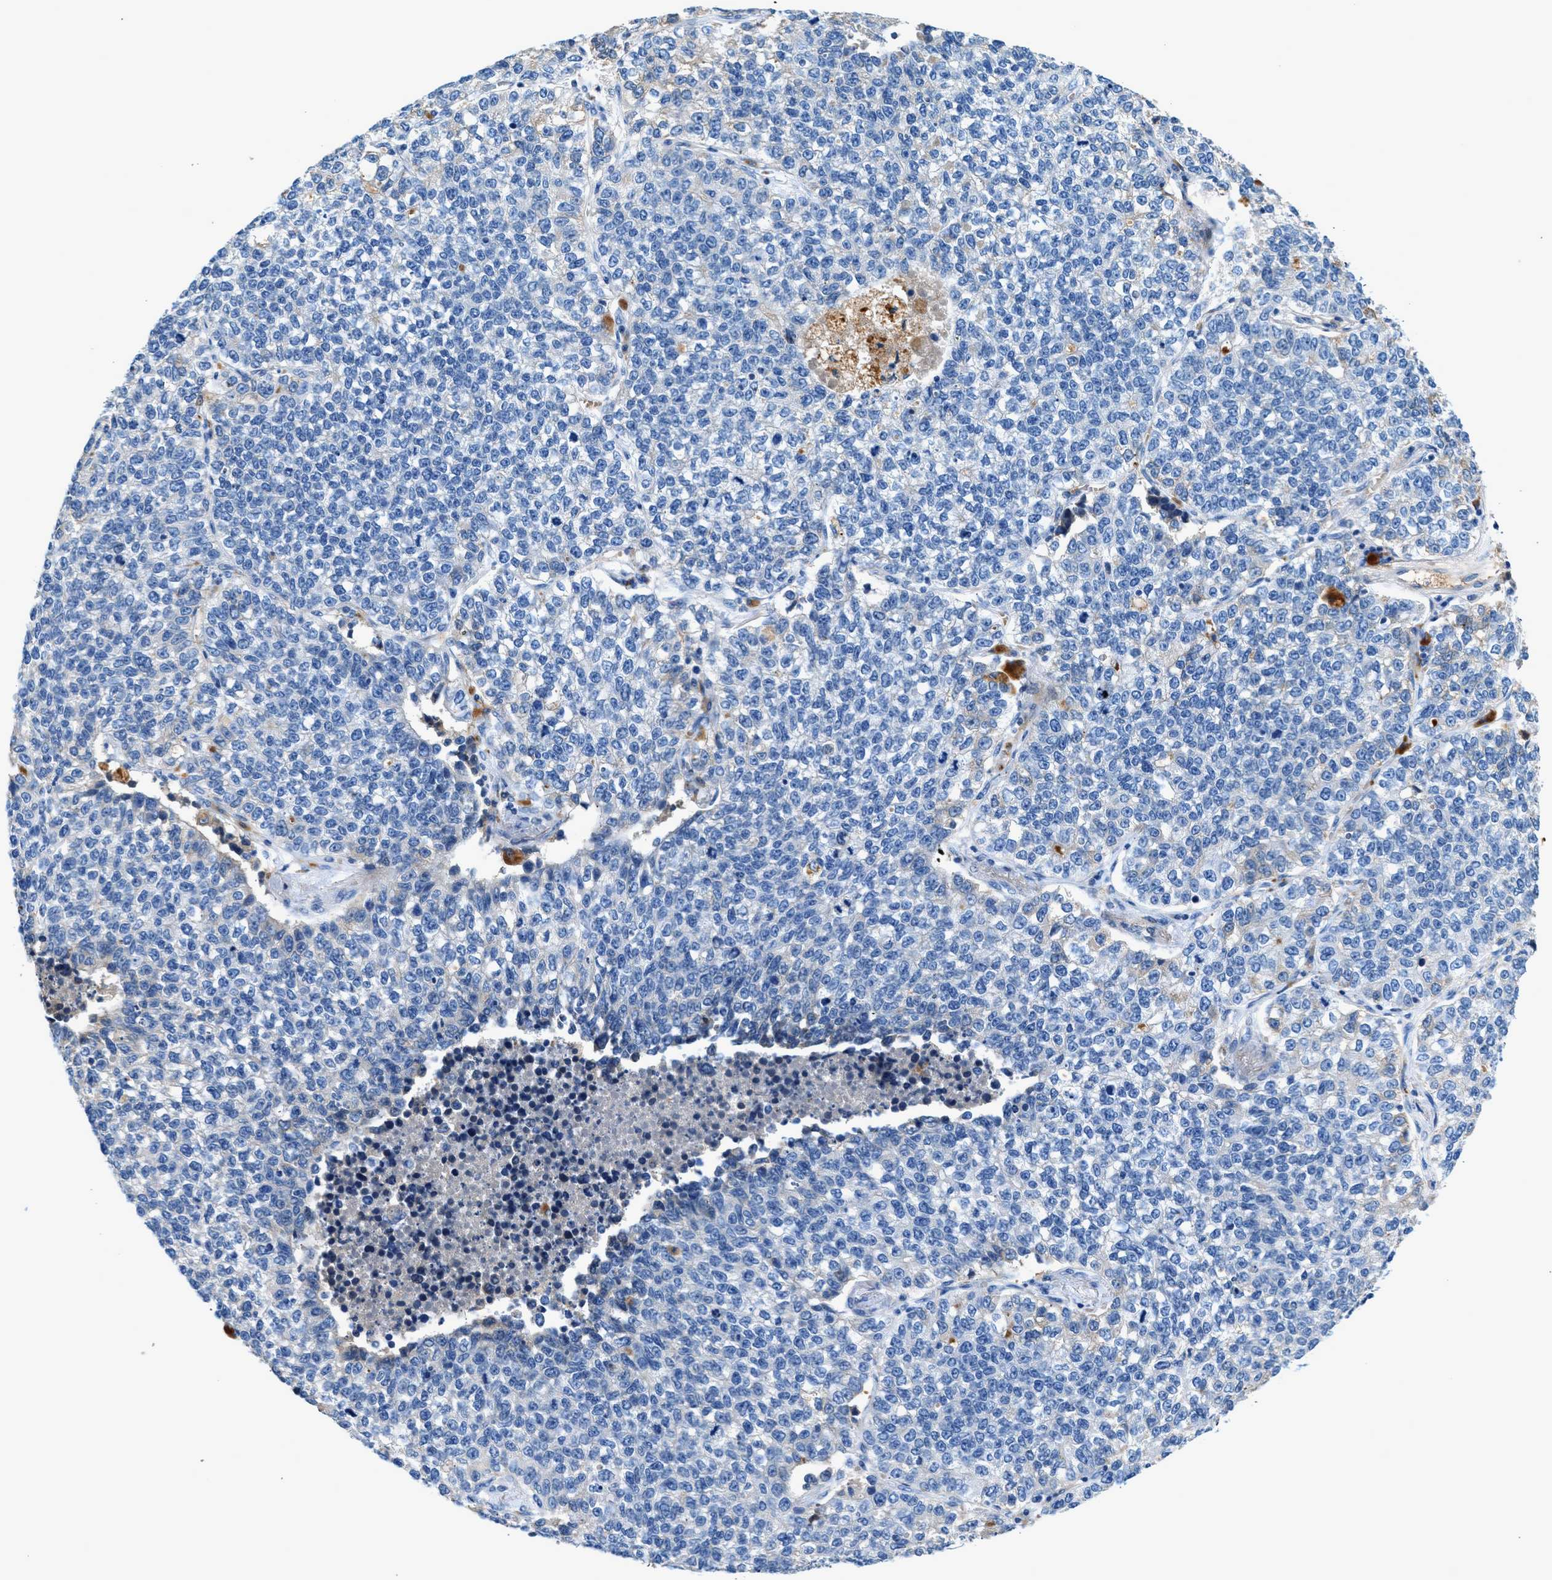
{"staining": {"intensity": "negative", "quantity": "none", "location": "none"}, "tissue": "lung cancer", "cell_type": "Tumor cells", "image_type": "cancer", "snomed": [{"axis": "morphology", "description": "Adenocarcinoma, NOS"}, {"axis": "topography", "description": "Lung"}], "caption": "Lung cancer (adenocarcinoma) stained for a protein using immunohistochemistry reveals no staining tumor cells.", "gene": "RWDD2B", "patient": {"sex": "male", "age": 49}}